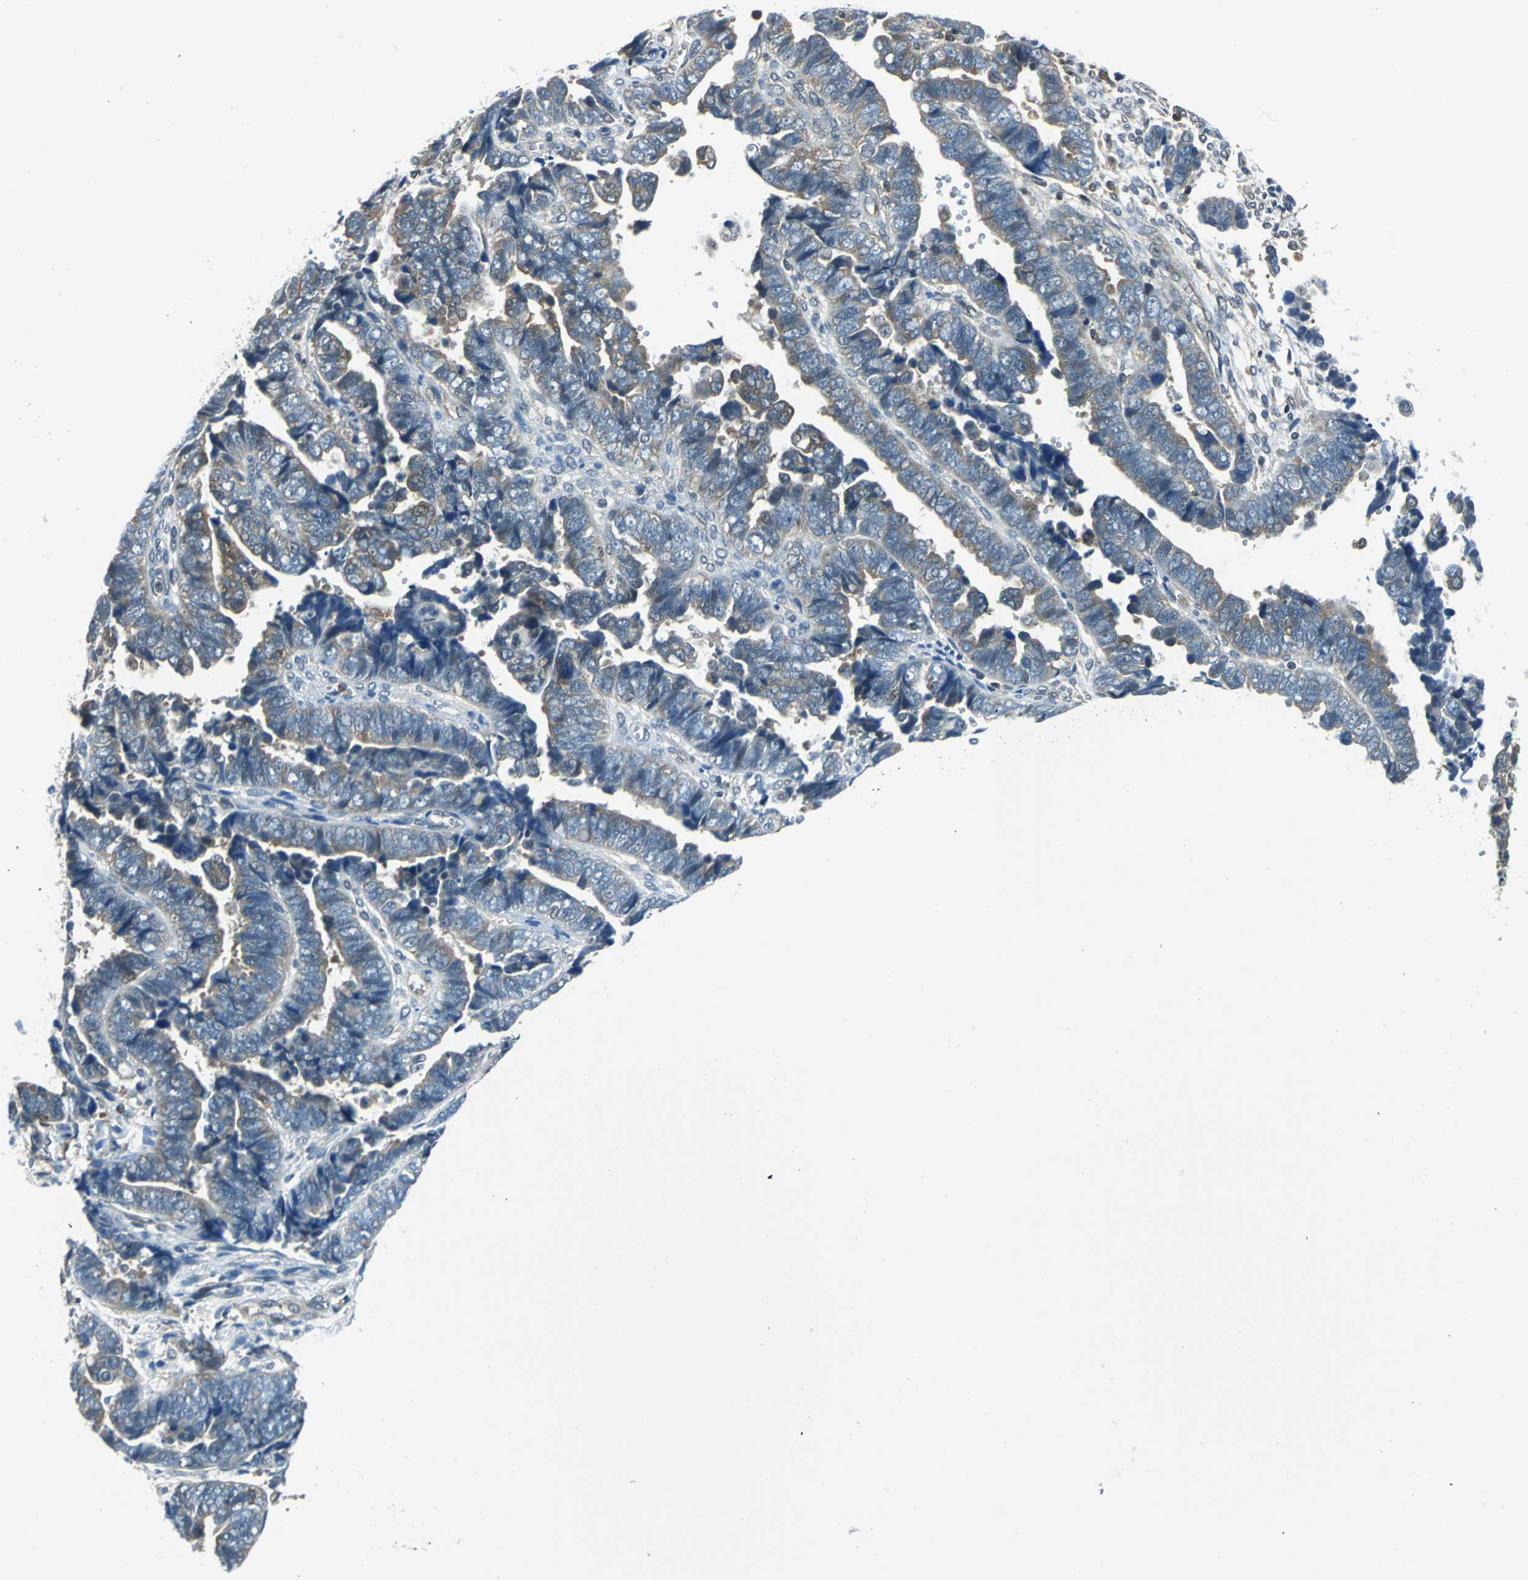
{"staining": {"intensity": "weak", "quantity": "25%-75%", "location": "cytoplasmic/membranous"}, "tissue": "endometrial cancer", "cell_type": "Tumor cells", "image_type": "cancer", "snomed": [{"axis": "morphology", "description": "Adenocarcinoma, NOS"}, {"axis": "topography", "description": "Endometrium"}], "caption": "Protein analysis of endometrial adenocarcinoma tissue displays weak cytoplasmic/membranous staining in approximately 25%-75% of tumor cells.", "gene": "ARPC3", "patient": {"sex": "female", "age": 75}}